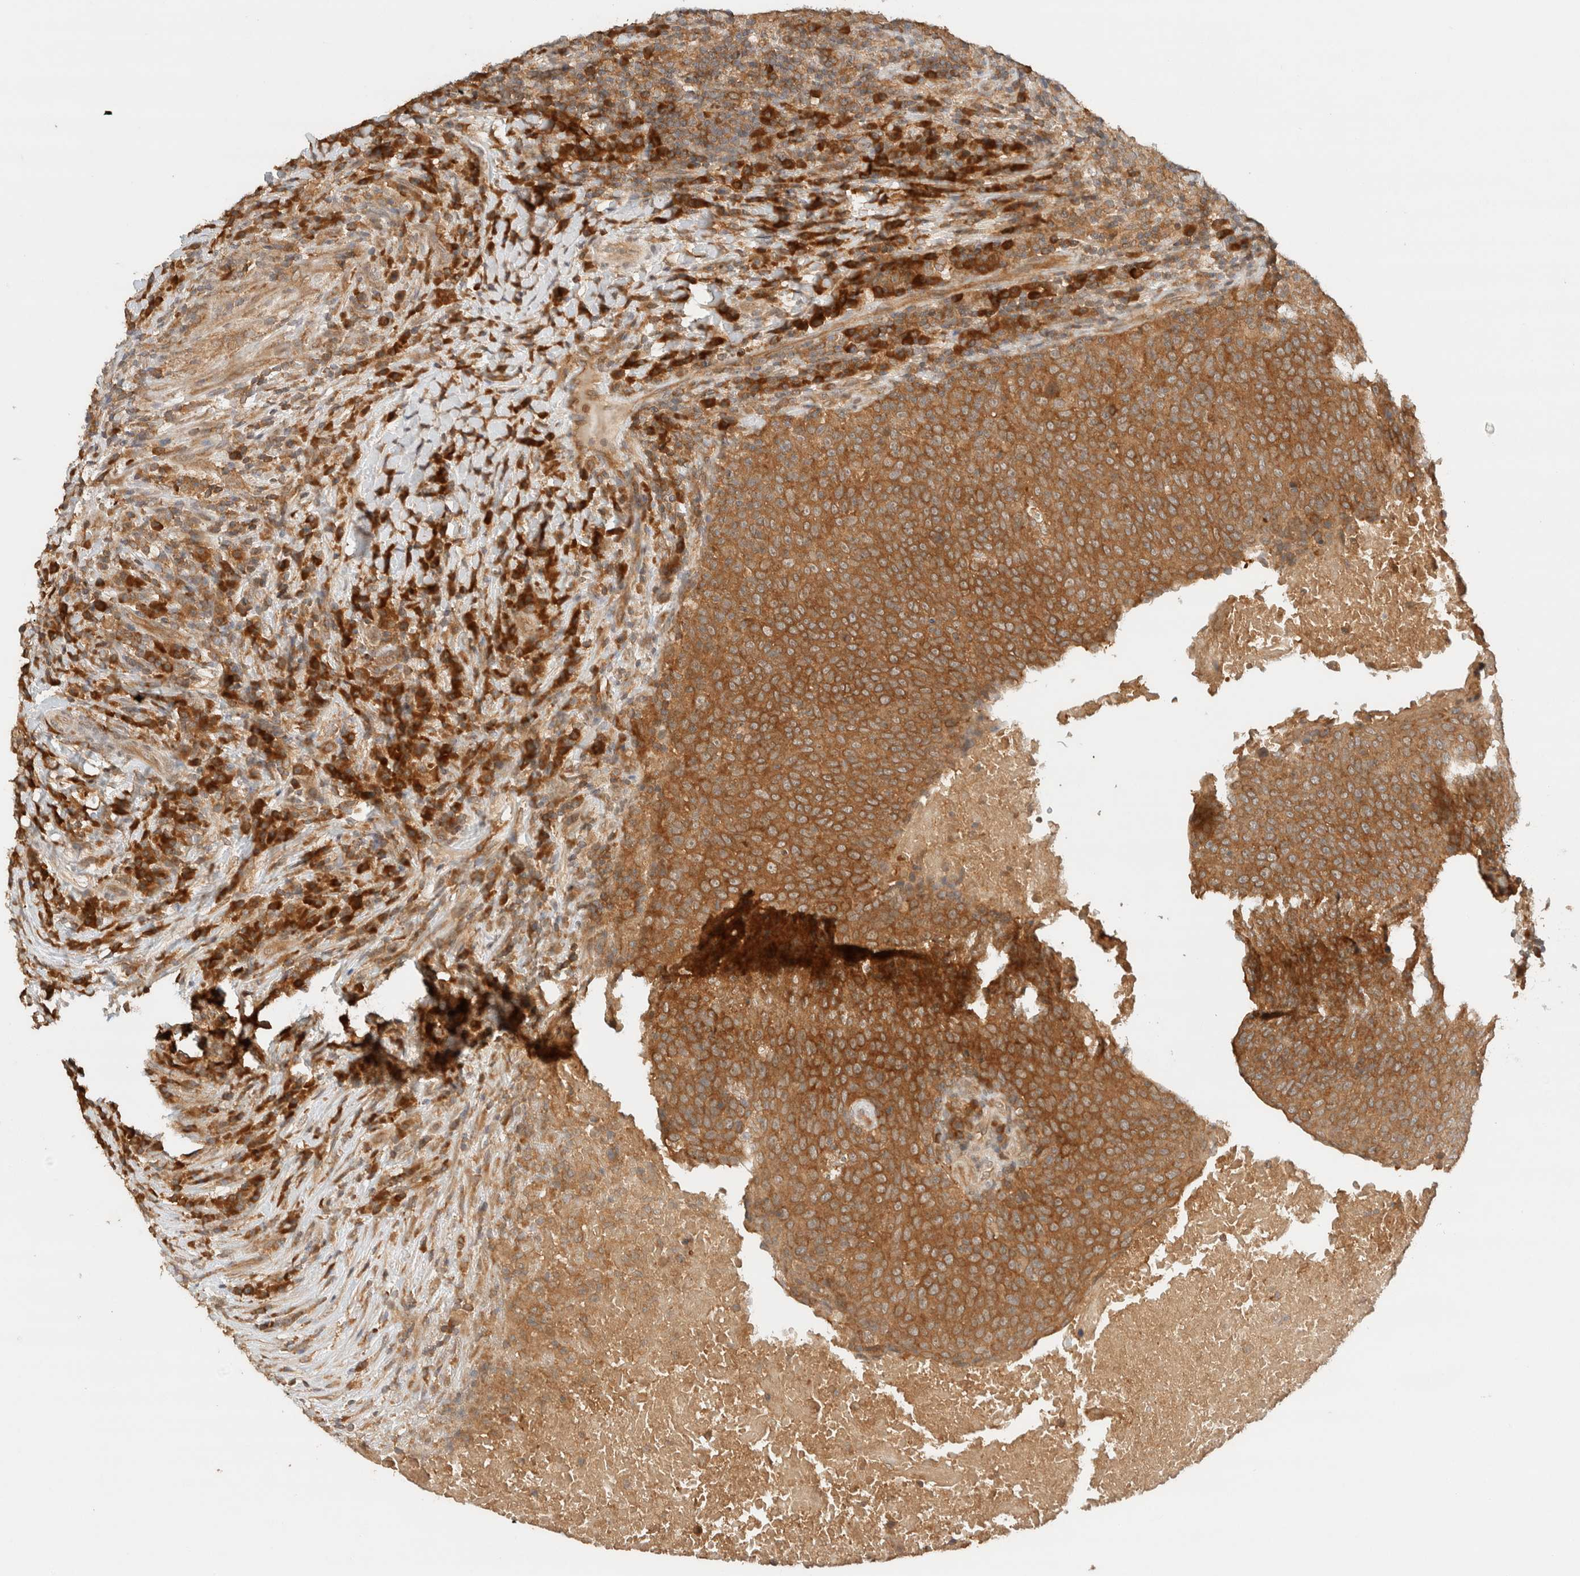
{"staining": {"intensity": "strong", "quantity": ">75%", "location": "cytoplasmic/membranous"}, "tissue": "head and neck cancer", "cell_type": "Tumor cells", "image_type": "cancer", "snomed": [{"axis": "morphology", "description": "Squamous cell carcinoma, NOS"}, {"axis": "morphology", "description": "Squamous cell carcinoma, metastatic, NOS"}, {"axis": "topography", "description": "Lymph node"}, {"axis": "topography", "description": "Head-Neck"}], "caption": "This histopathology image displays immunohistochemistry (IHC) staining of human head and neck metastatic squamous cell carcinoma, with high strong cytoplasmic/membranous staining in approximately >75% of tumor cells.", "gene": "ARFGEF2", "patient": {"sex": "male", "age": 62}}